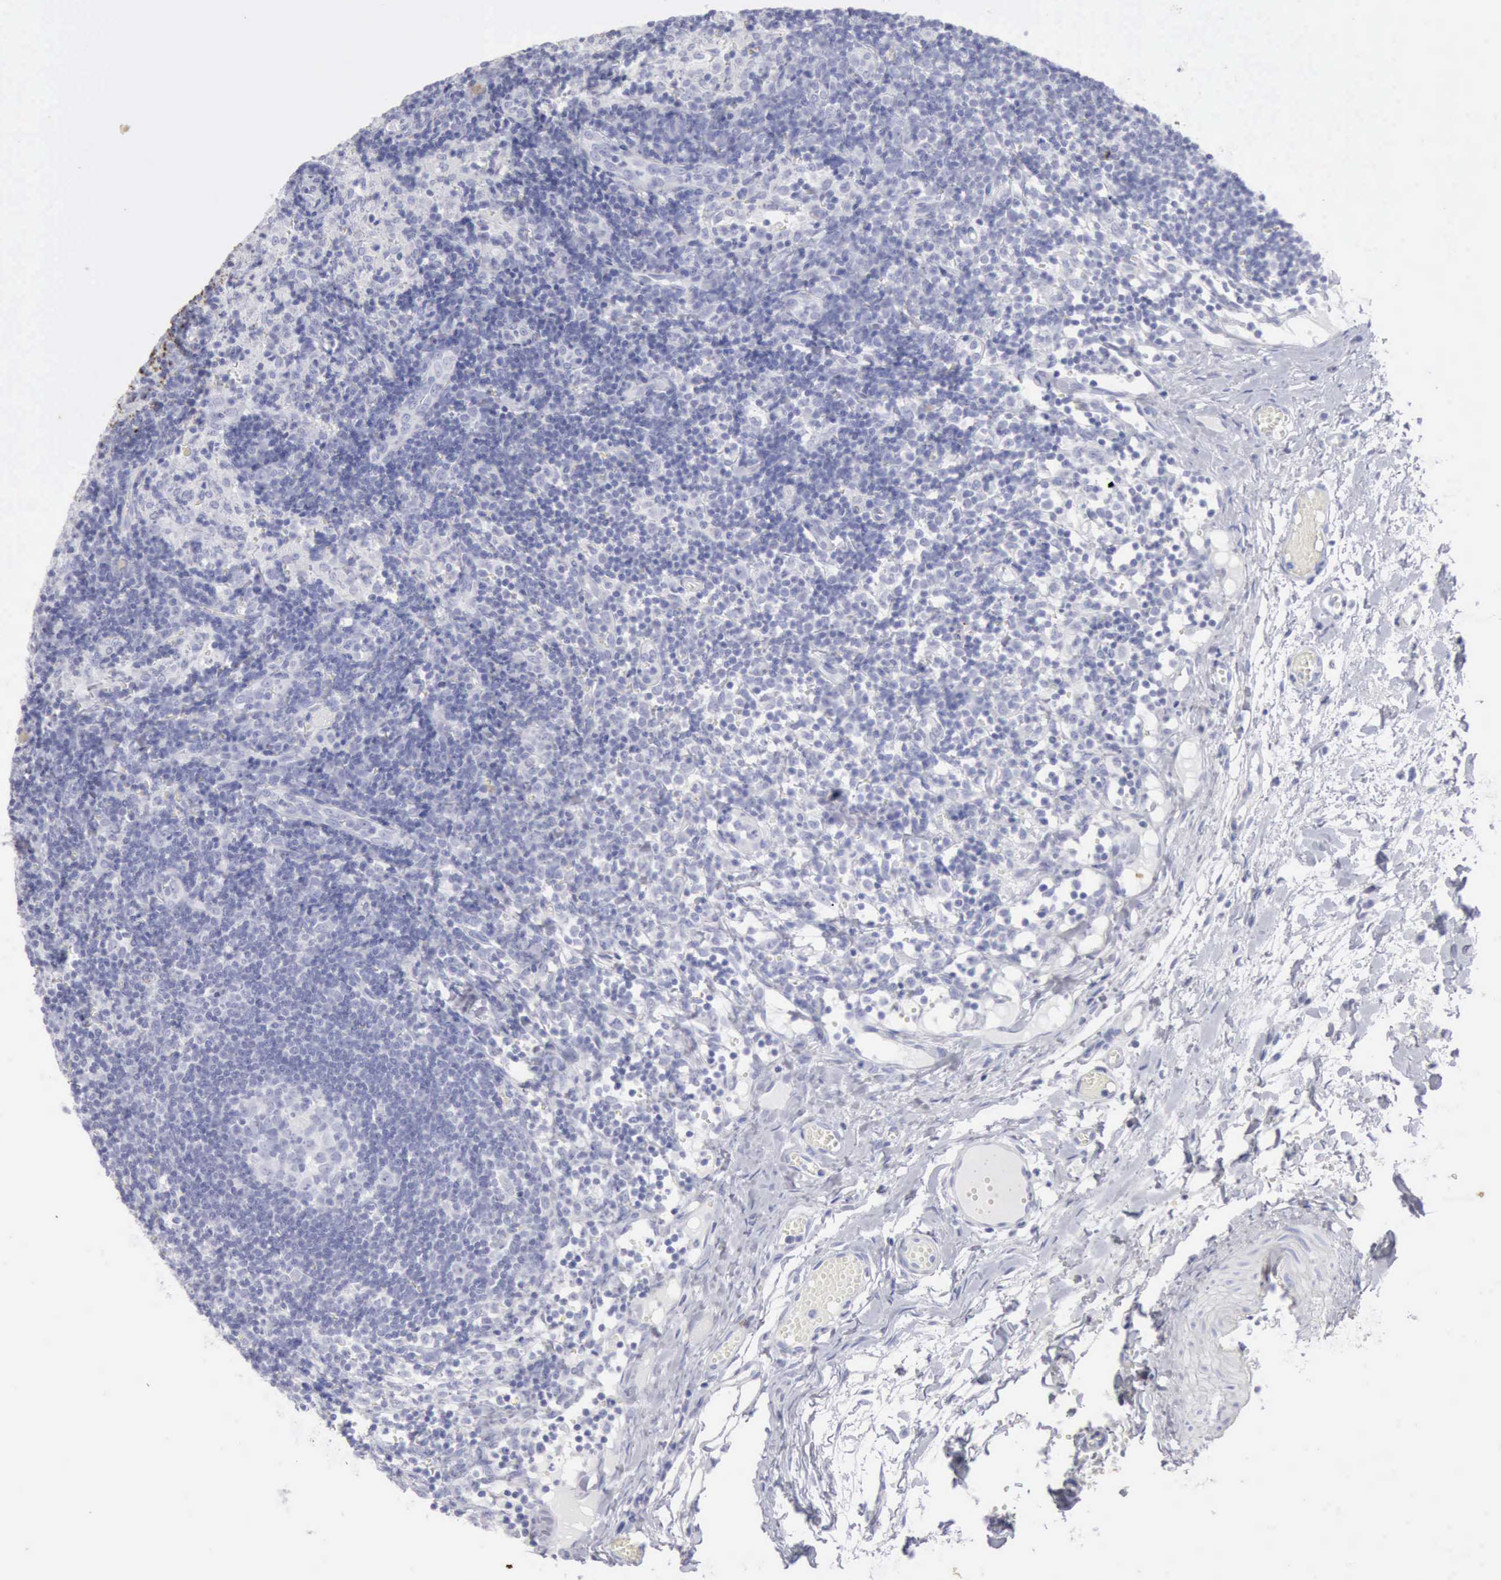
{"staining": {"intensity": "negative", "quantity": "none", "location": "none"}, "tissue": "lymph node", "cell_type": "Germinal center cells", "image_type": "normal", "snomed": [{"axis": "morphology", "description": "Normal tissue, NOS"}, {"axis": "morphology", "description": "Inflammation, NOS"}, {"axis": "topography", "description": "Lymph node"}, {"axis": "topography", "description": "Salivary gland"}], "caption": "The photomicrograph demonstrates no significant expression in germinal center cells of lymph node.", "gene": "KRT5", "patient": {"sex": "male", "age": 3}}